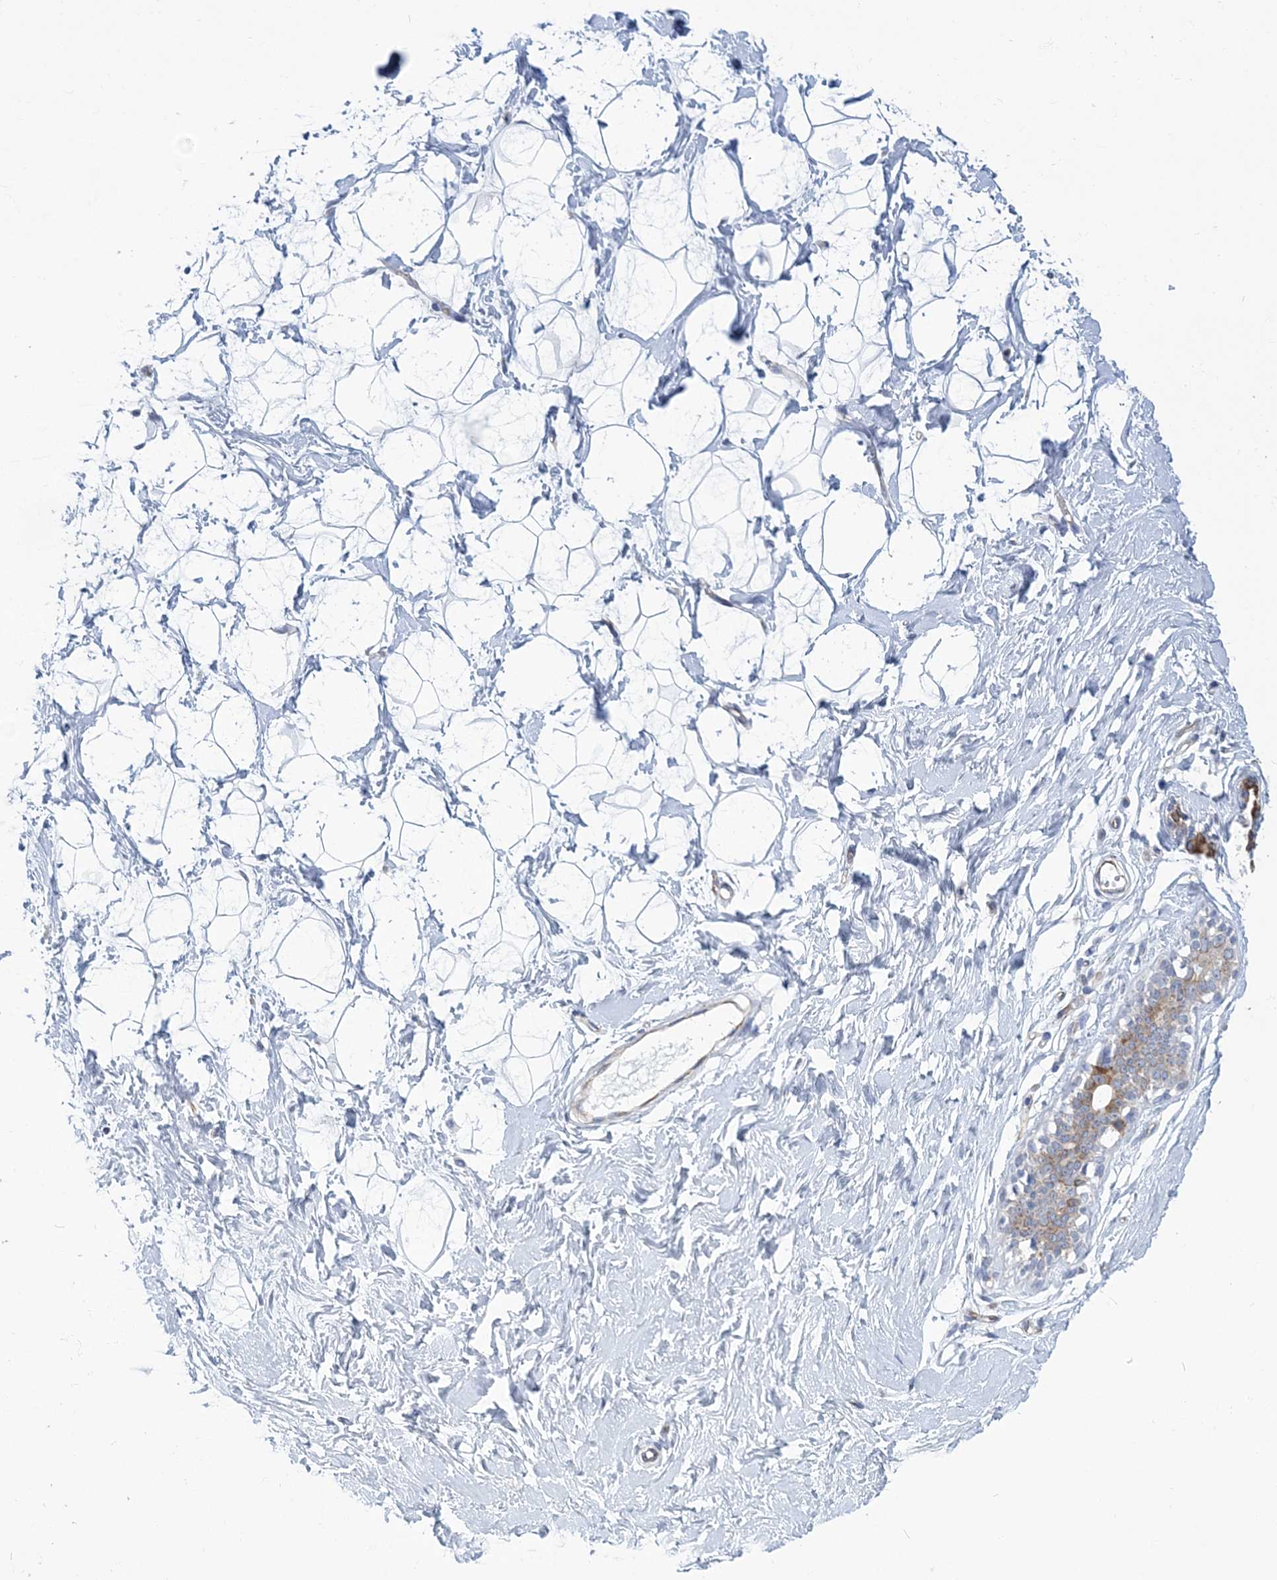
{"staining": {"intensity": "negative", "quantity": "none", "location": "none"}, "tissue": "breast", "cell_type": "Adipocytes", "image_type": "normal", "snomed": [{"axis": "morphology", "description": "Normal tissue, NOS"}, {"axis": "morphology", "description": "Adenoma, NOS"}, {"axis": "topography", "description": "Breast"}], "caption": "Immunohistochemical staining of normal breast demonstrates no significant staining in adipocytes. The staining is performed using DAB brown chromogen with nuclei counter-stained in using hematoxylin.", "gene": "PLEKHG4B", "patient": {"sex": "female", "age": 23}}